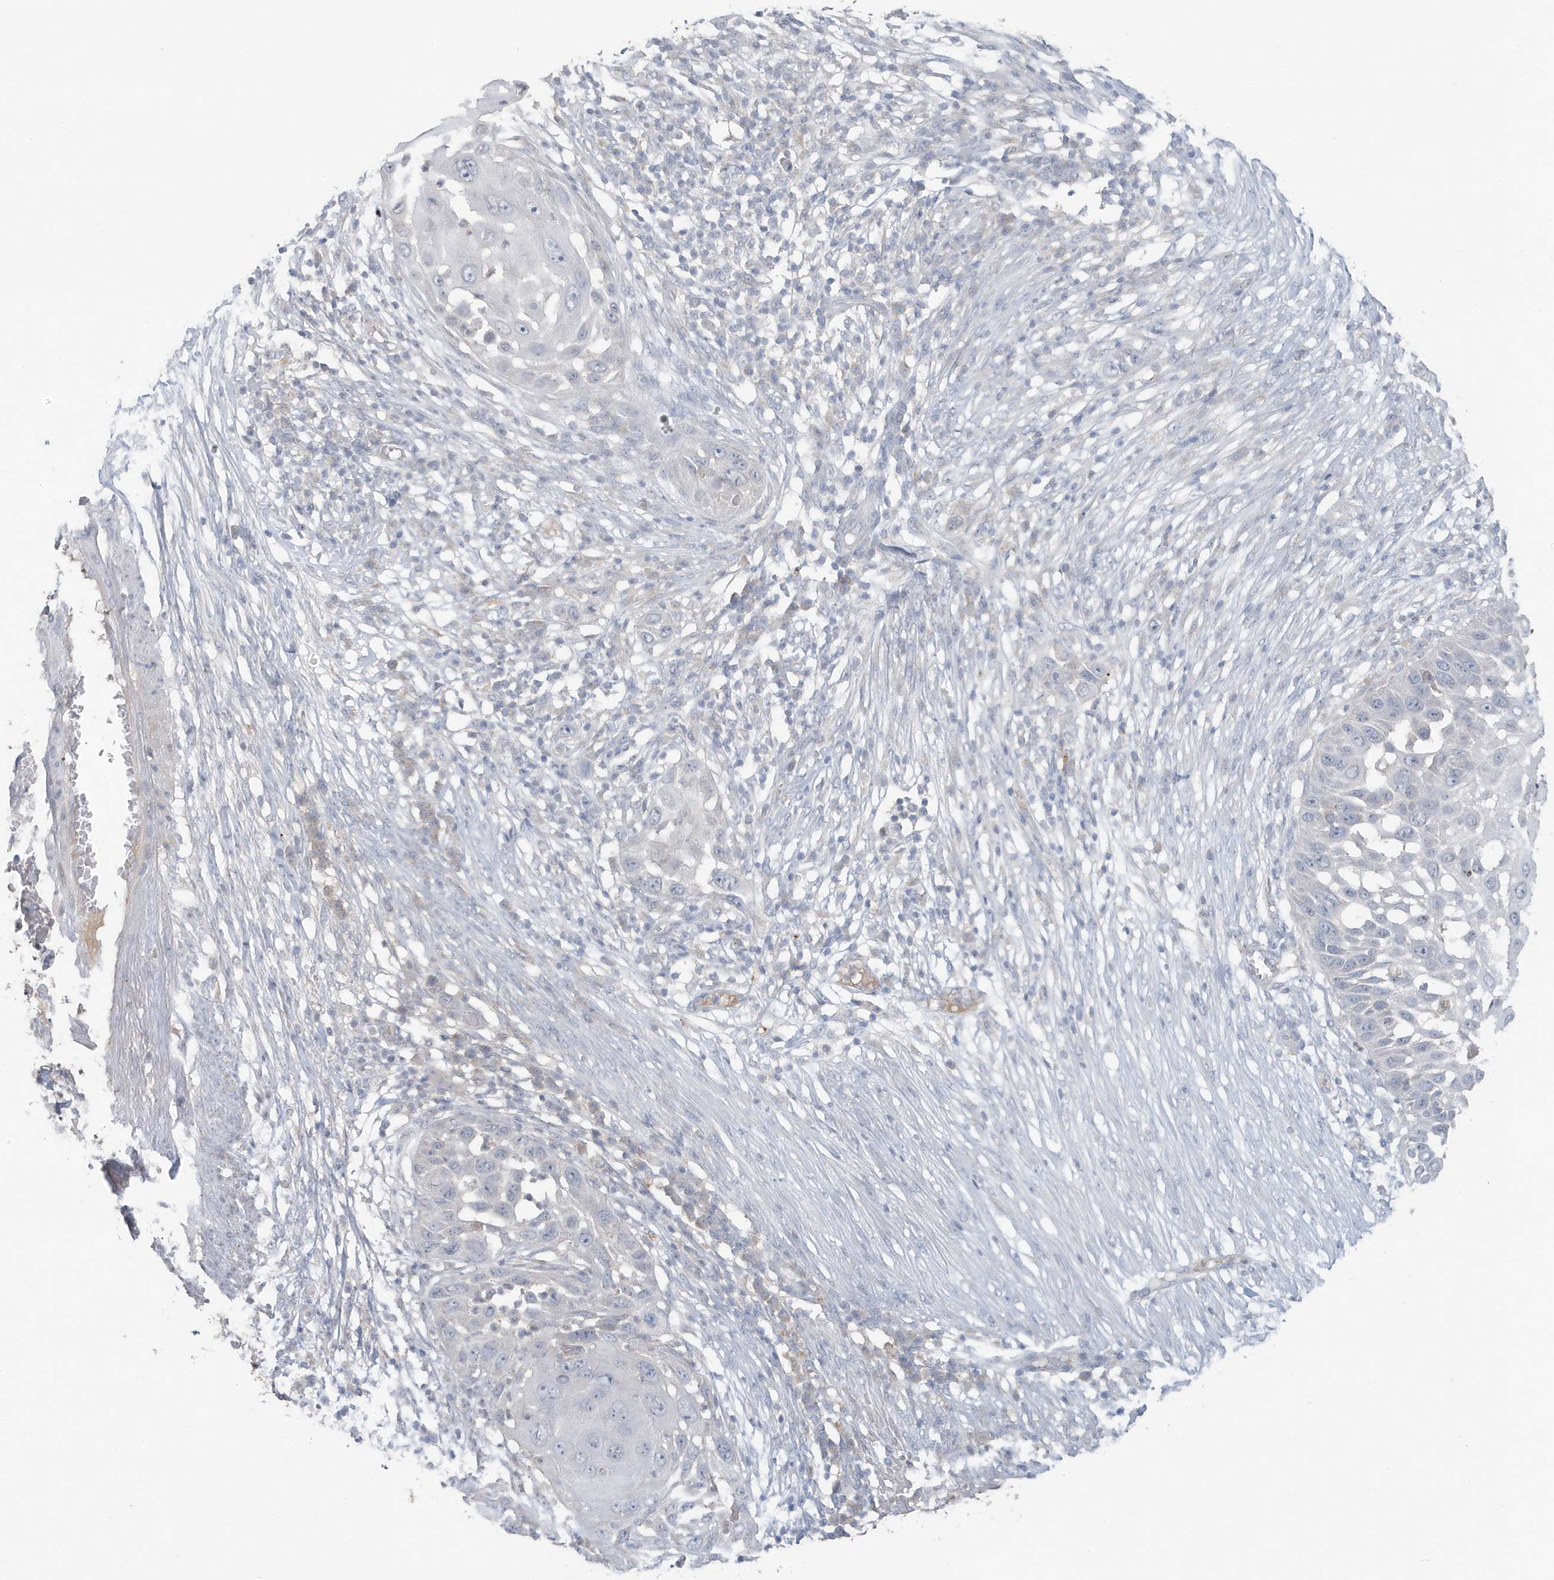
{"staining": {"intensity": "negative", "quantity": "none", "location": "none"}, "tissue": "skin cancer", "cell_type": "Tumor cells", "image_type": "cancer", "snomed": [{"axis": "morphology", "description": "Squamous cell carcinoma, NOS"}, {"axis": "topography", "description": "Skin"}], "caption": "Skin squamous cell carcinoma stained for a protein using IHC exhibits no expression tumor cells.", "gene": "C1RL", "patient": {"sex": "female", "age": 44}}